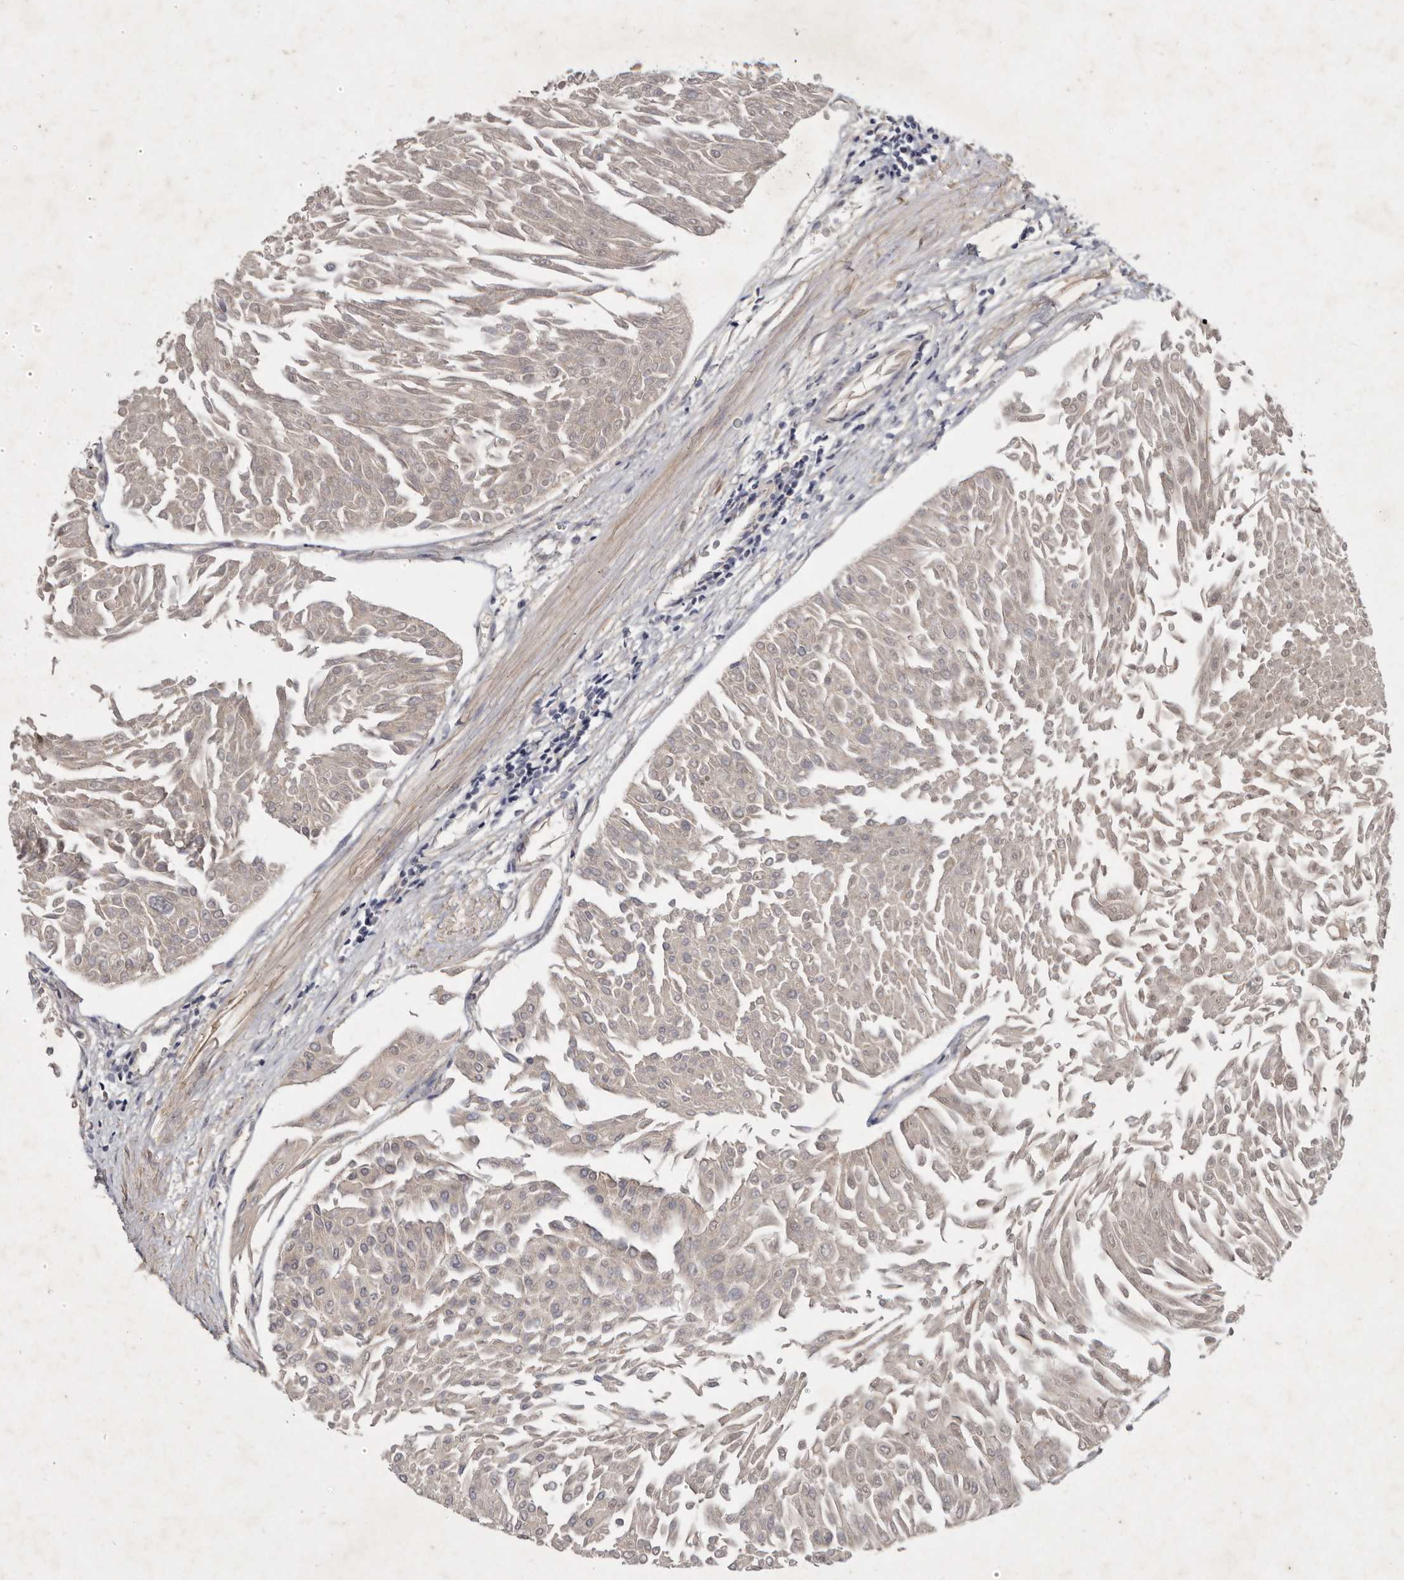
{"staining": {"intensity": "negative", "quantity": "none", "location": "none"}, "tissue": "urothelial cancer", "cell_type": "Tumor cells", "image_type": "cancer", "snomed": [{"axis": "morphology", "description": "Urothelial carcinoma, Low grade"}, {"axis": "topography", "description": "Urinary bladder"}], "caption": "This is an immunohistochemistry (IHC) photomicrograph of low-grade urothelial carcinoma. There is no positivity in tumor cells.", "gene": "SLC22A1", "patient": {"sex": "male", "age": 67}}